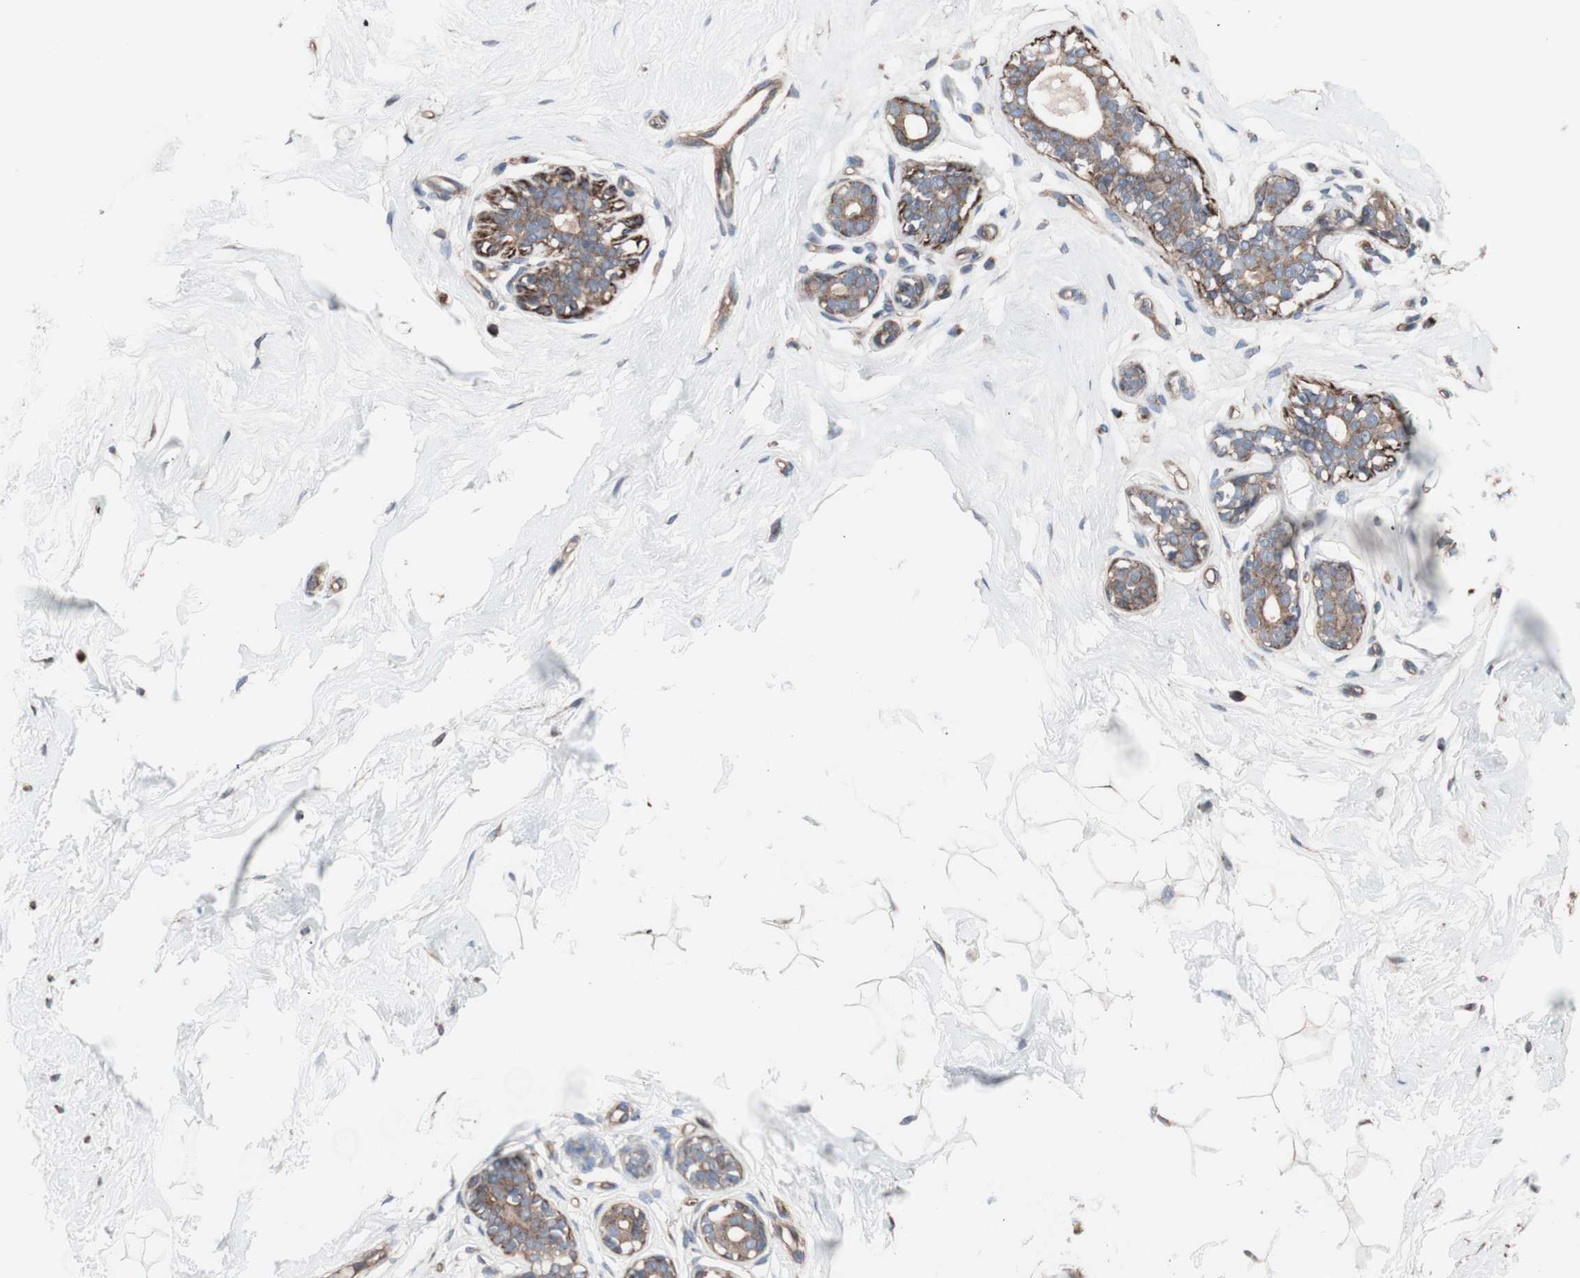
{"staining": {"intensity": "negative", "quantity": "none", "location": "none"}, "tissue": "breast", "cell_type": "Adipocytes", "image_type": "normal", "snomed": [{"axis": "morphology", "description": "Normal tissue, NOS"}, {"axis": "topography", "description": "Breast"}], "caption": "DAB immunohistochemical staining of unremarkable human breast reveals no significant staining in adipocytes.", "gene": "COPB1", "patient": {"sex": "female", "age": 23}}